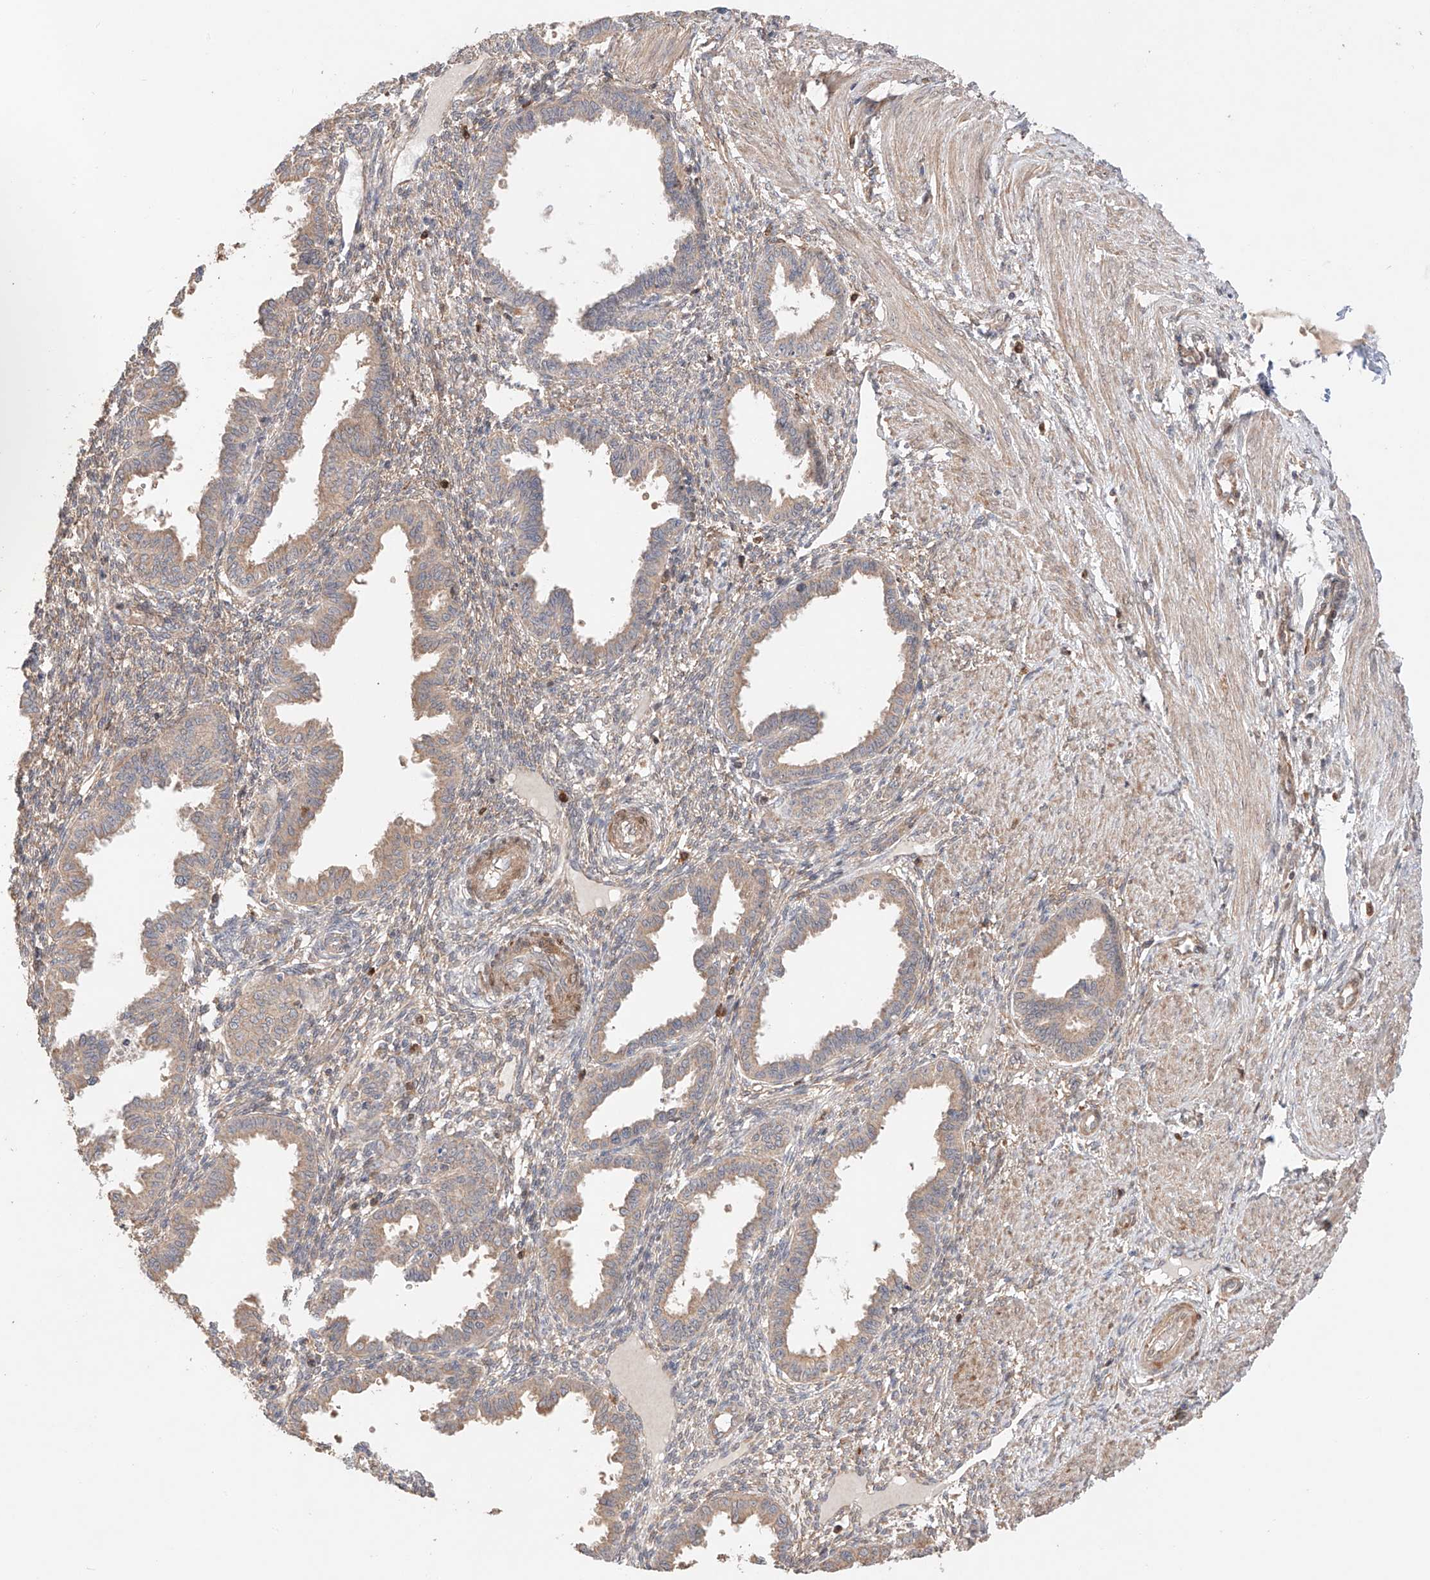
{"staining": {"intensity": "weak", "quantity": "<25%", "location": "cytoplasmic/membranous"}, "tissue": "endometrium", "cell_type": "Cells in endometrial stroma", "image_type": "normal", "snomed": [{"axis": "morphology", "description": "Normal tissue, NOS"}, {"axis": "topography", "description": "Endometrium"}], "caption": "Endometrium was stained to show a protein in brown. There is no significant positivity in cells in endometrial stroma. The staining is performed using DAB brown chromogen with nuclei counter-stained in using hematoxylin.", "gene": "IGSF22", "patient": {"sex": "female", "age": 33}}